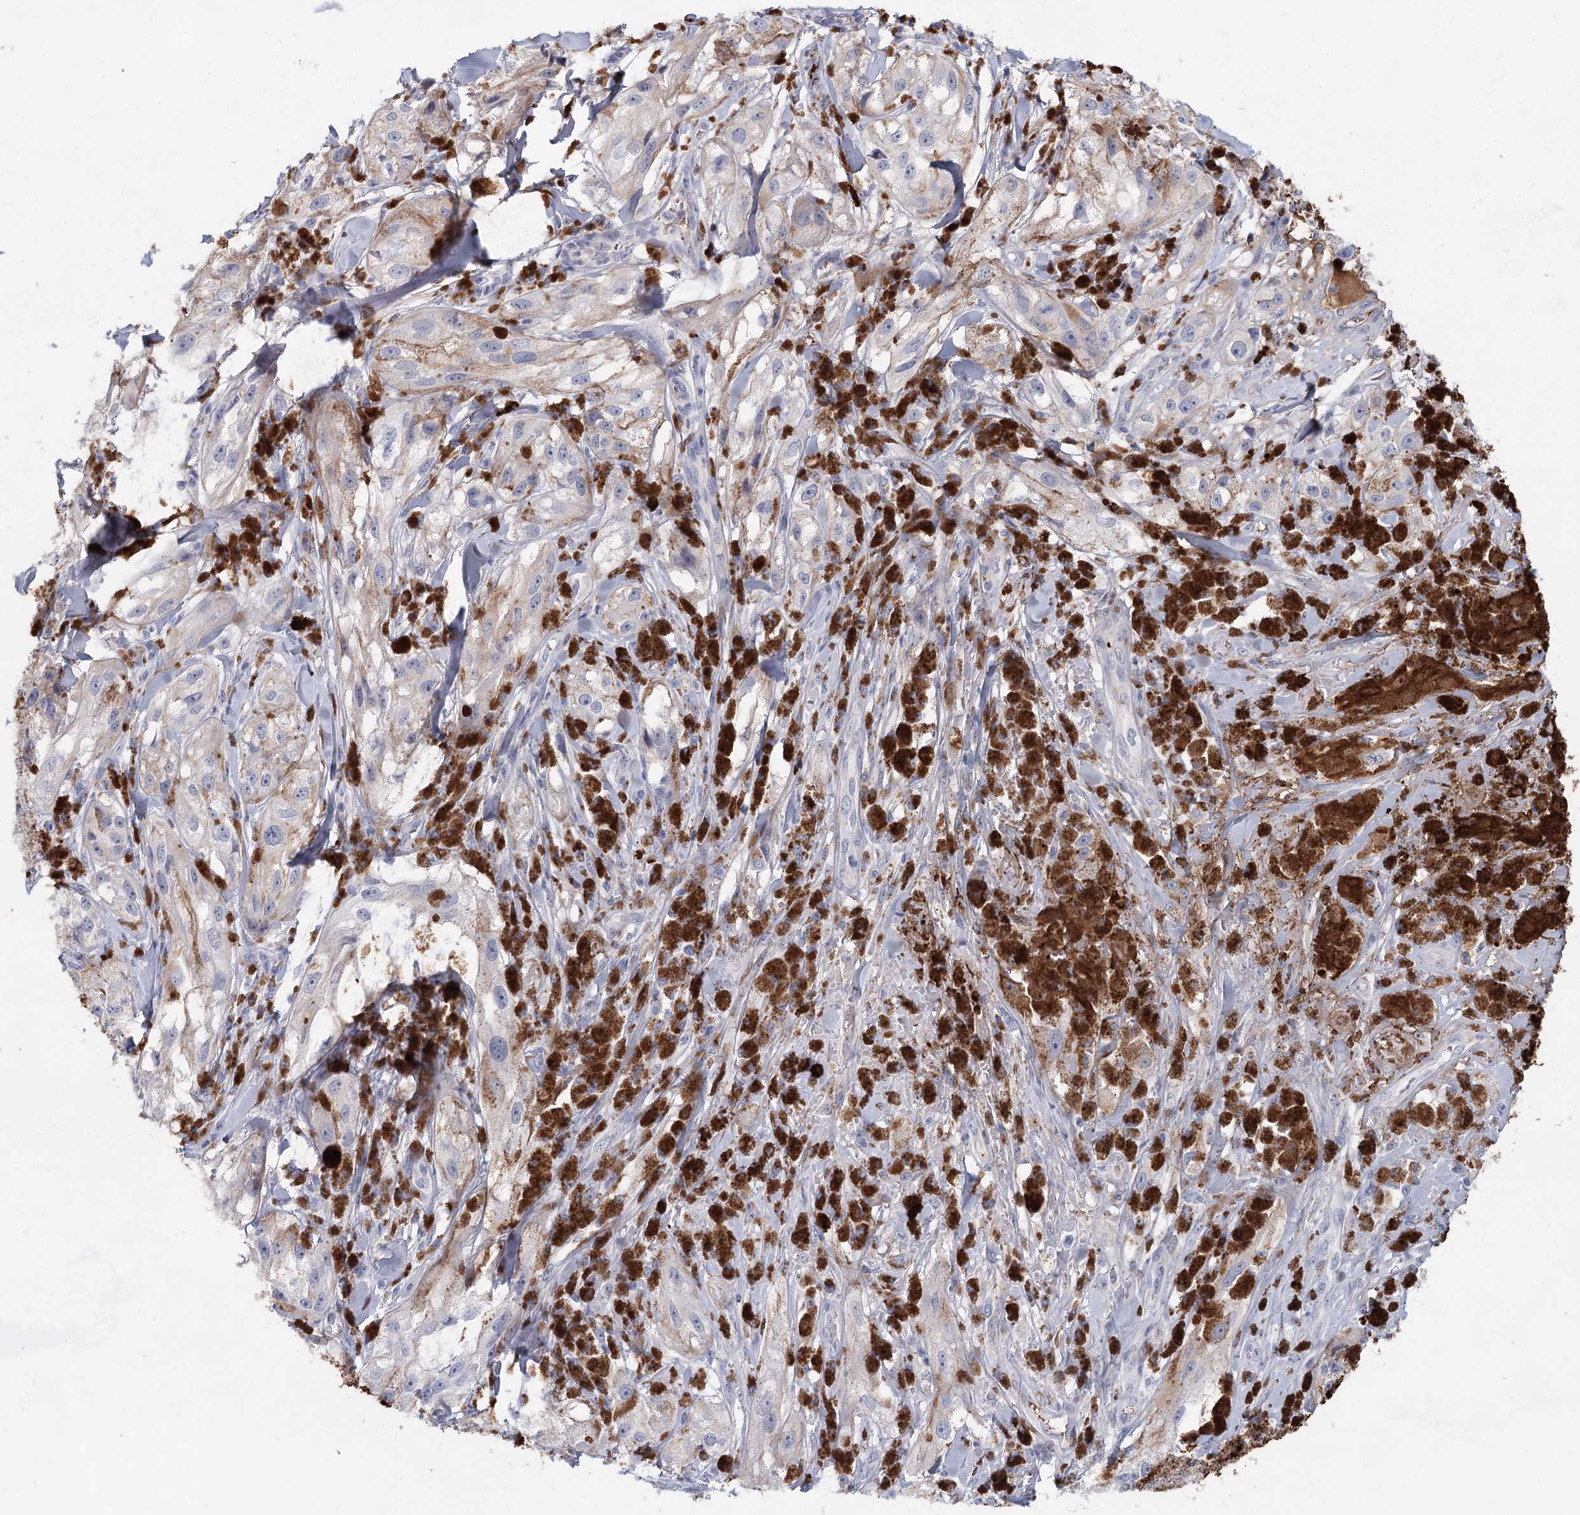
{"staining": {"intensity": "negative", "quantity": "none", "location": "none"}, "tissue": "melanoma", "cell_type": "Tumor cells", "image_type": "cancer", "snomed": [{"axis": "morphology", "description": "Malignant melanoma, NOS"}, {"axis": "topography", "description": "Skin"}], "caption": "Tumor cells show no significant expression in malignant melanoma.", "gene": "TASOR2", "patient": {"sex": "male", "age": 88}}